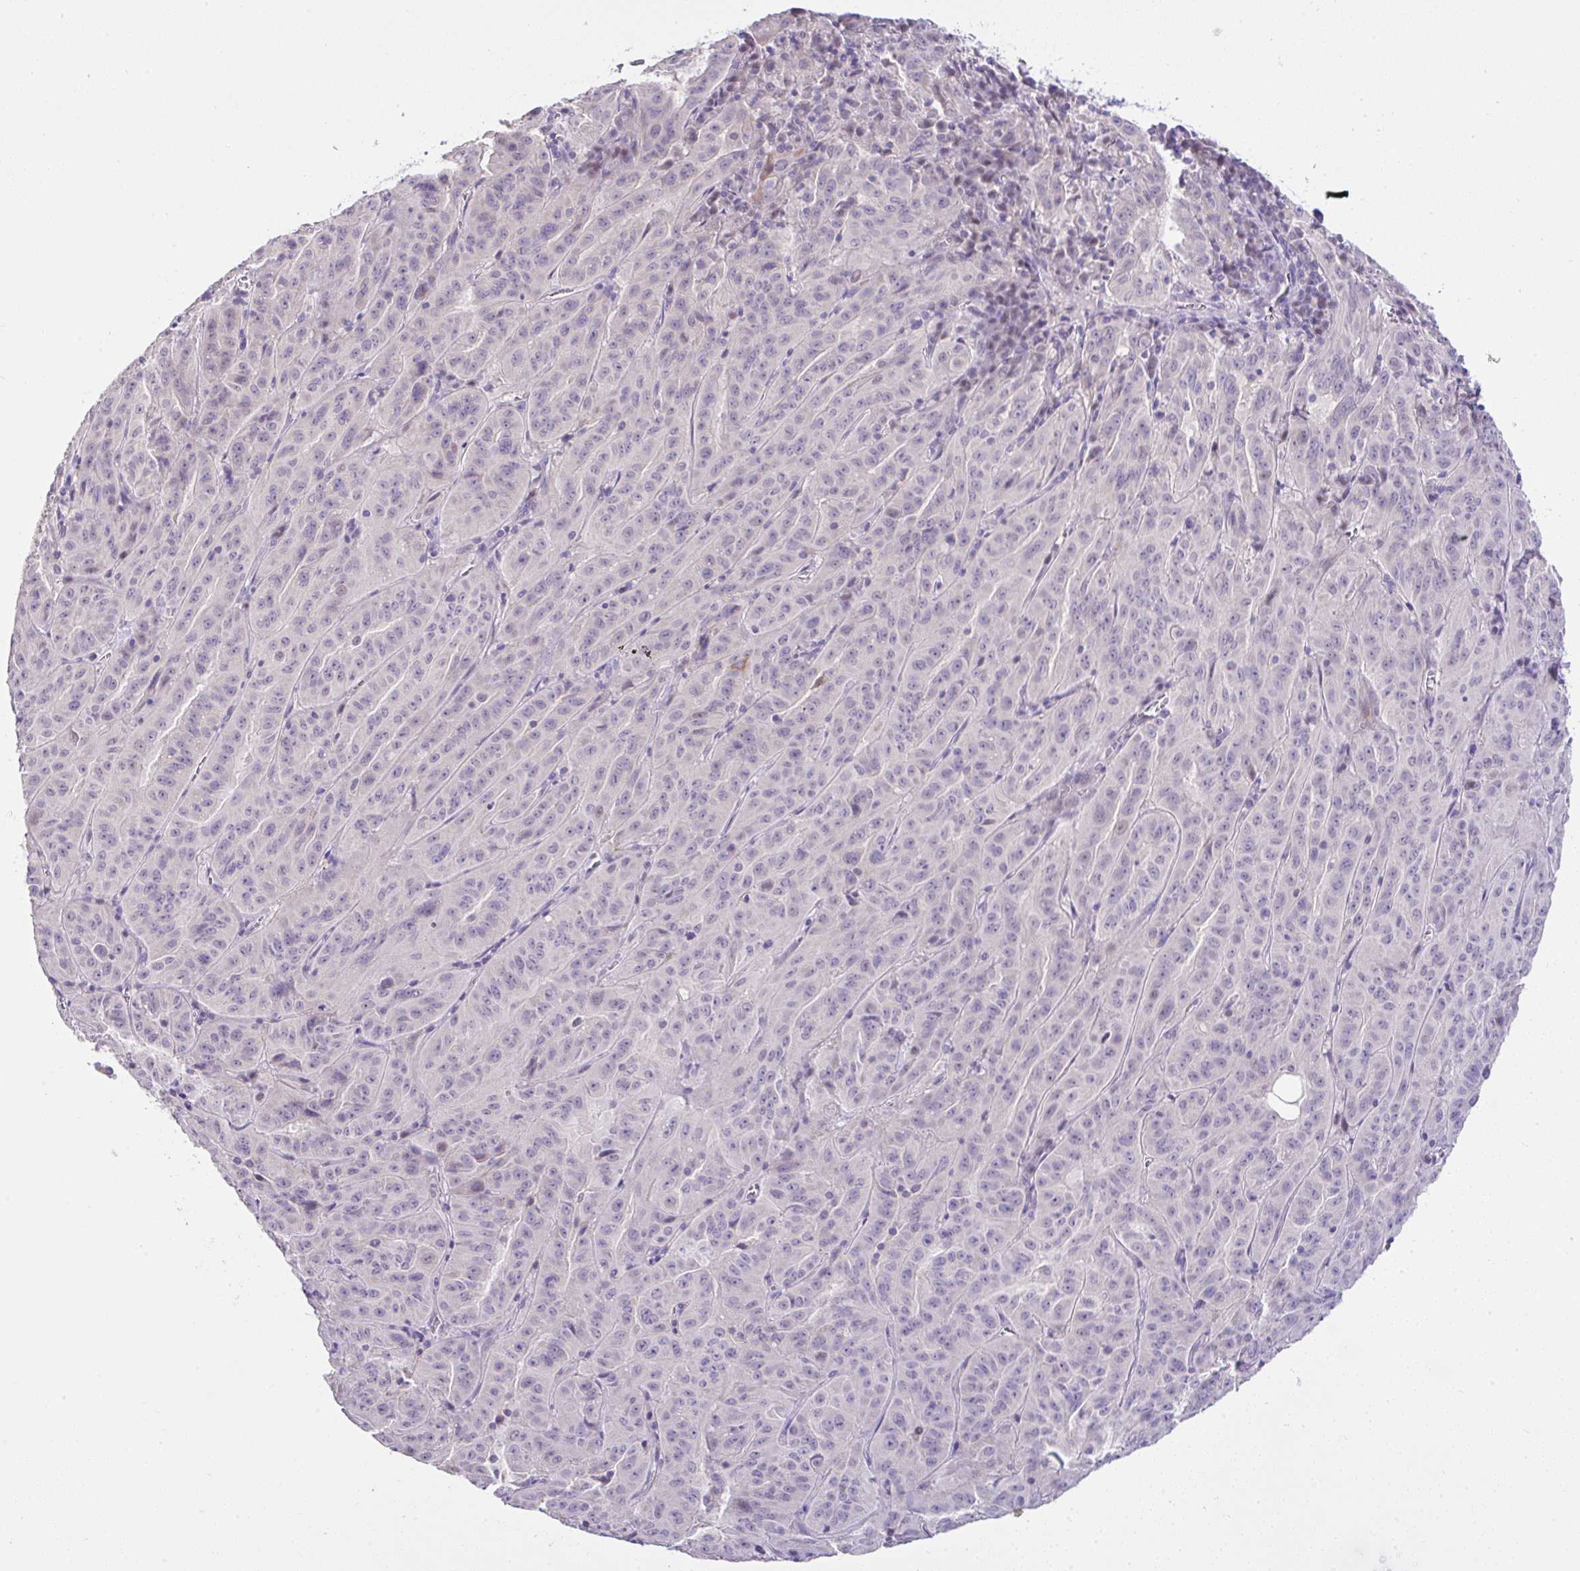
{"staining": {"intensity": "negative", "quantity": "none", "location": "none"}, "tissue": "pancreatic cancer", "cell_type": "Tumor cells", "image_type": "cancer", "snomed": [{"axis": "morphology", "description": "Adenocarcinoma, NOS"}, {"axis": "topography", "description": "Pancreas"}], "caption": "Tumor cells are negative for protein expression in human pancreatic adenocarcinoma.", "gene": "CTU1", "patient": {"sex": "male", "age": 63}}